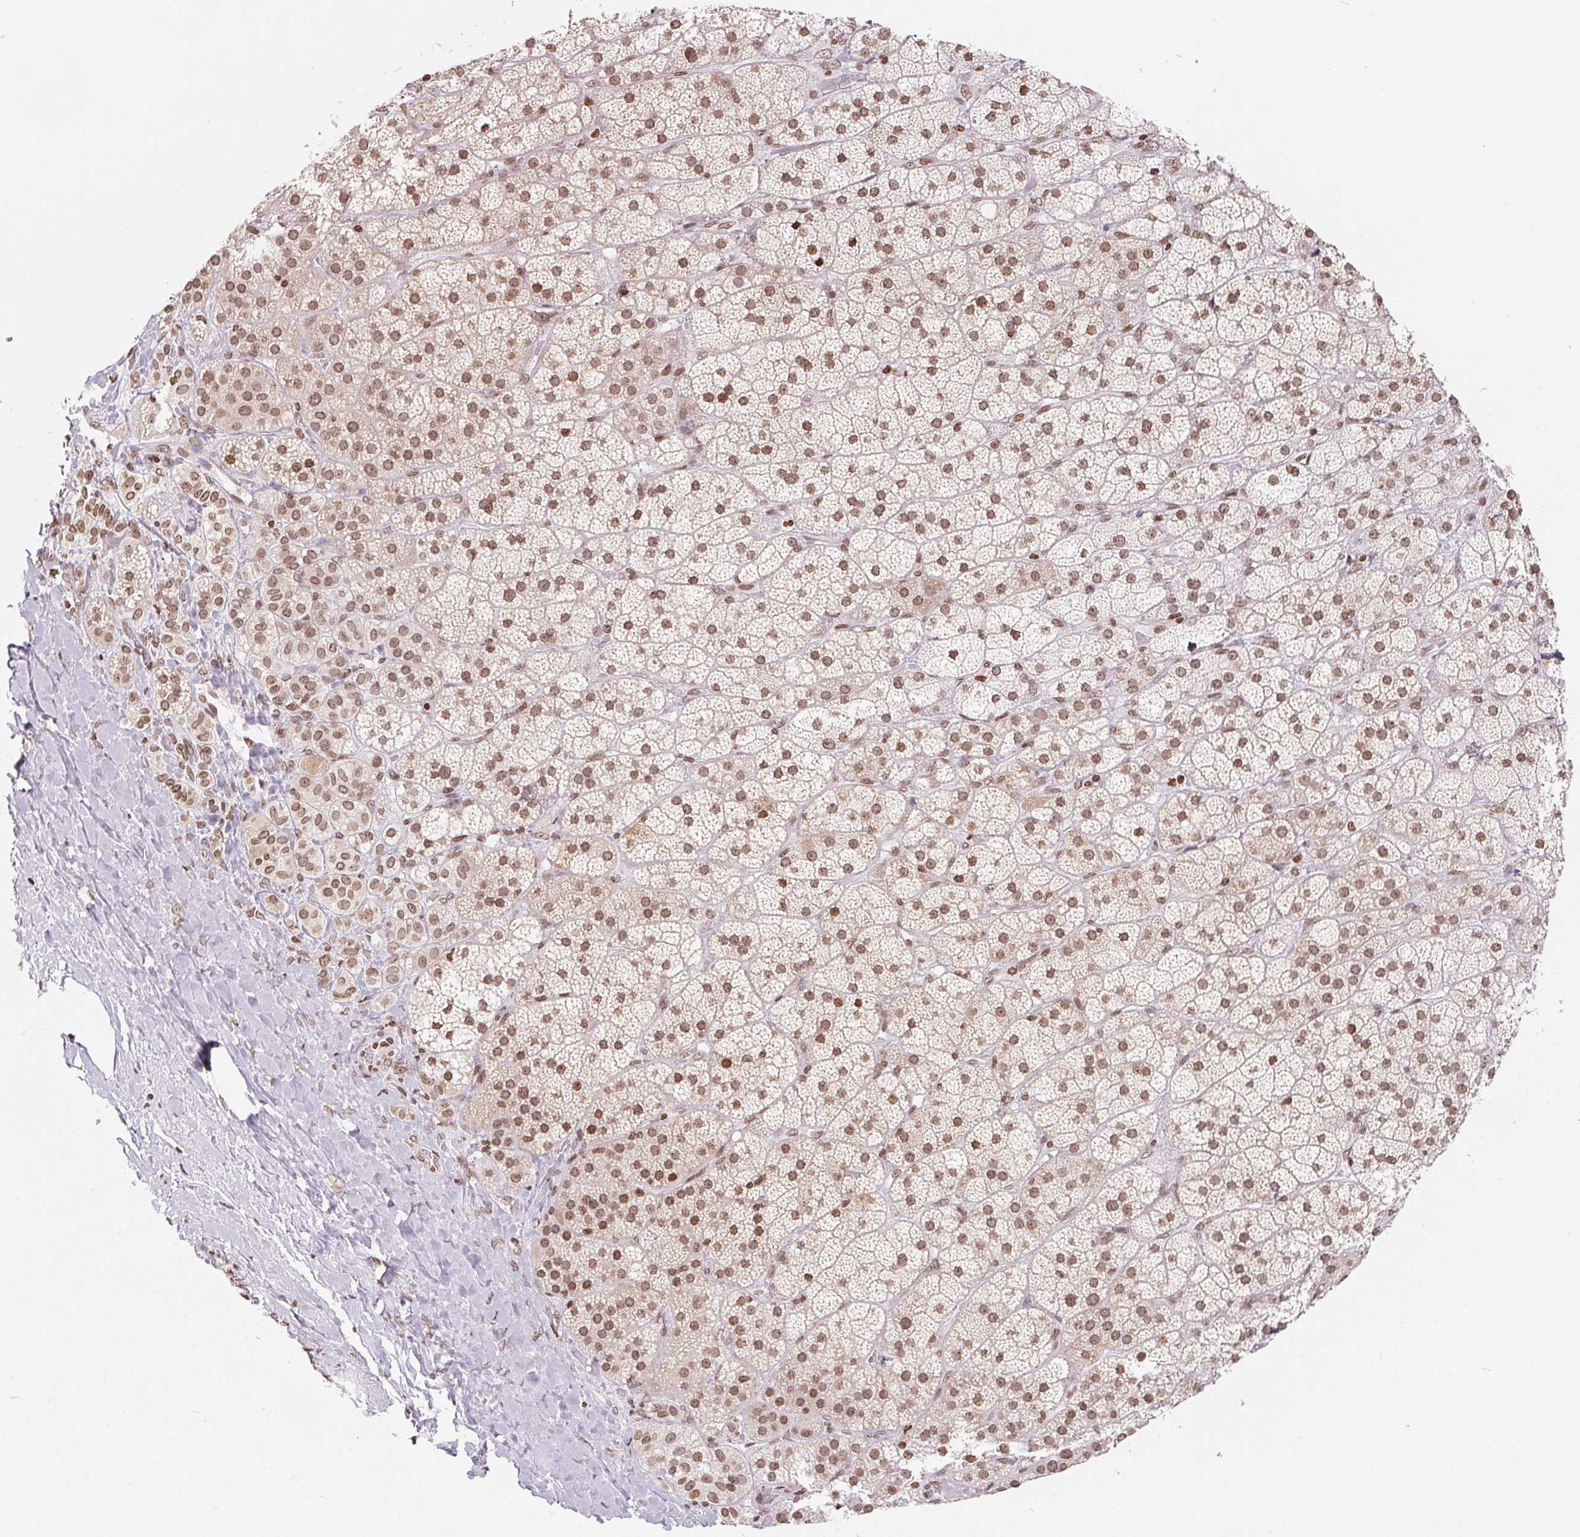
{"staining": {"intensity": "moderate", "quantity": ">75%", "location": "nuclear"}, "tissue": "adrenal gland", "cell_type": "Glandular cells", "image_type": "normal", "snomed": [{"axis": "morphology", "description": "Normal tissue, NOS"}, {"axis": "topography", "description": "Adrenal gland"}], "caption": "IHC histopathology image of normal adrenal gland stained for a protein (brown), which exhibits medium levels of moderate nuclear staining in approximately >75% of glandular cells.", "gene": "SMIM12", "patient": {"sex": "male", "age": 57}}